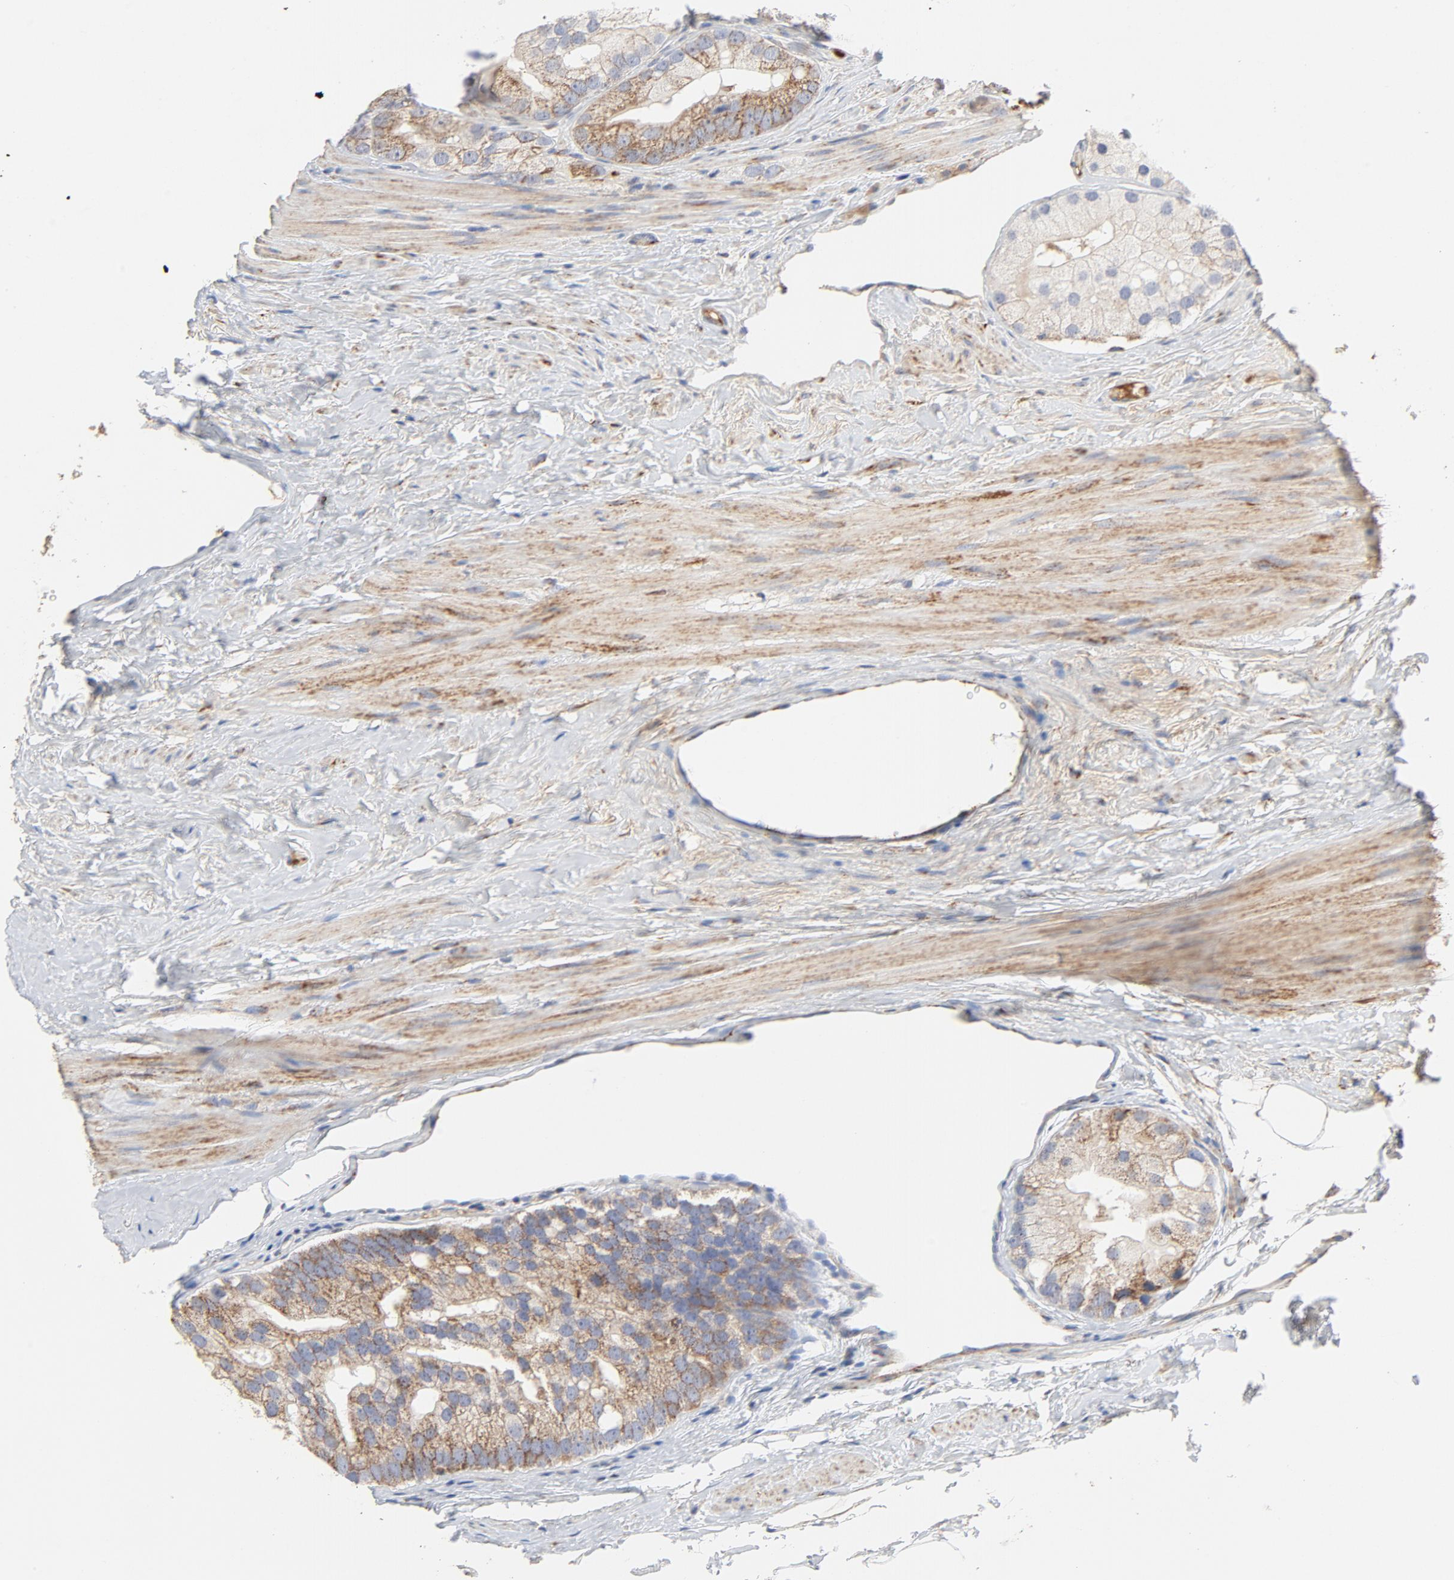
{"staining": {"intensity": "moderate", "quantity": ">75%", "location": "cytoplasmic/membranous"}, "tissue": "prostate cancer", "cell_type": "Tumor cells", "image_type": "cancer", "snomed": [{"axis": "morphology", "description": "Adenocarcinoma, Low grade"}, {"axis": "topography", "description": "Prostate"}], "caption": "Immunohistochemistry histopathology image of prostate cancer (low-grade adenocarcinoma) stained for a protein (brown), which shows medium levels of moderate cytoplasmic/membranous staining in about >75% of tumor cells.", "gene": "PCNX4", "patient": {"sex": "male", "age": 69}}